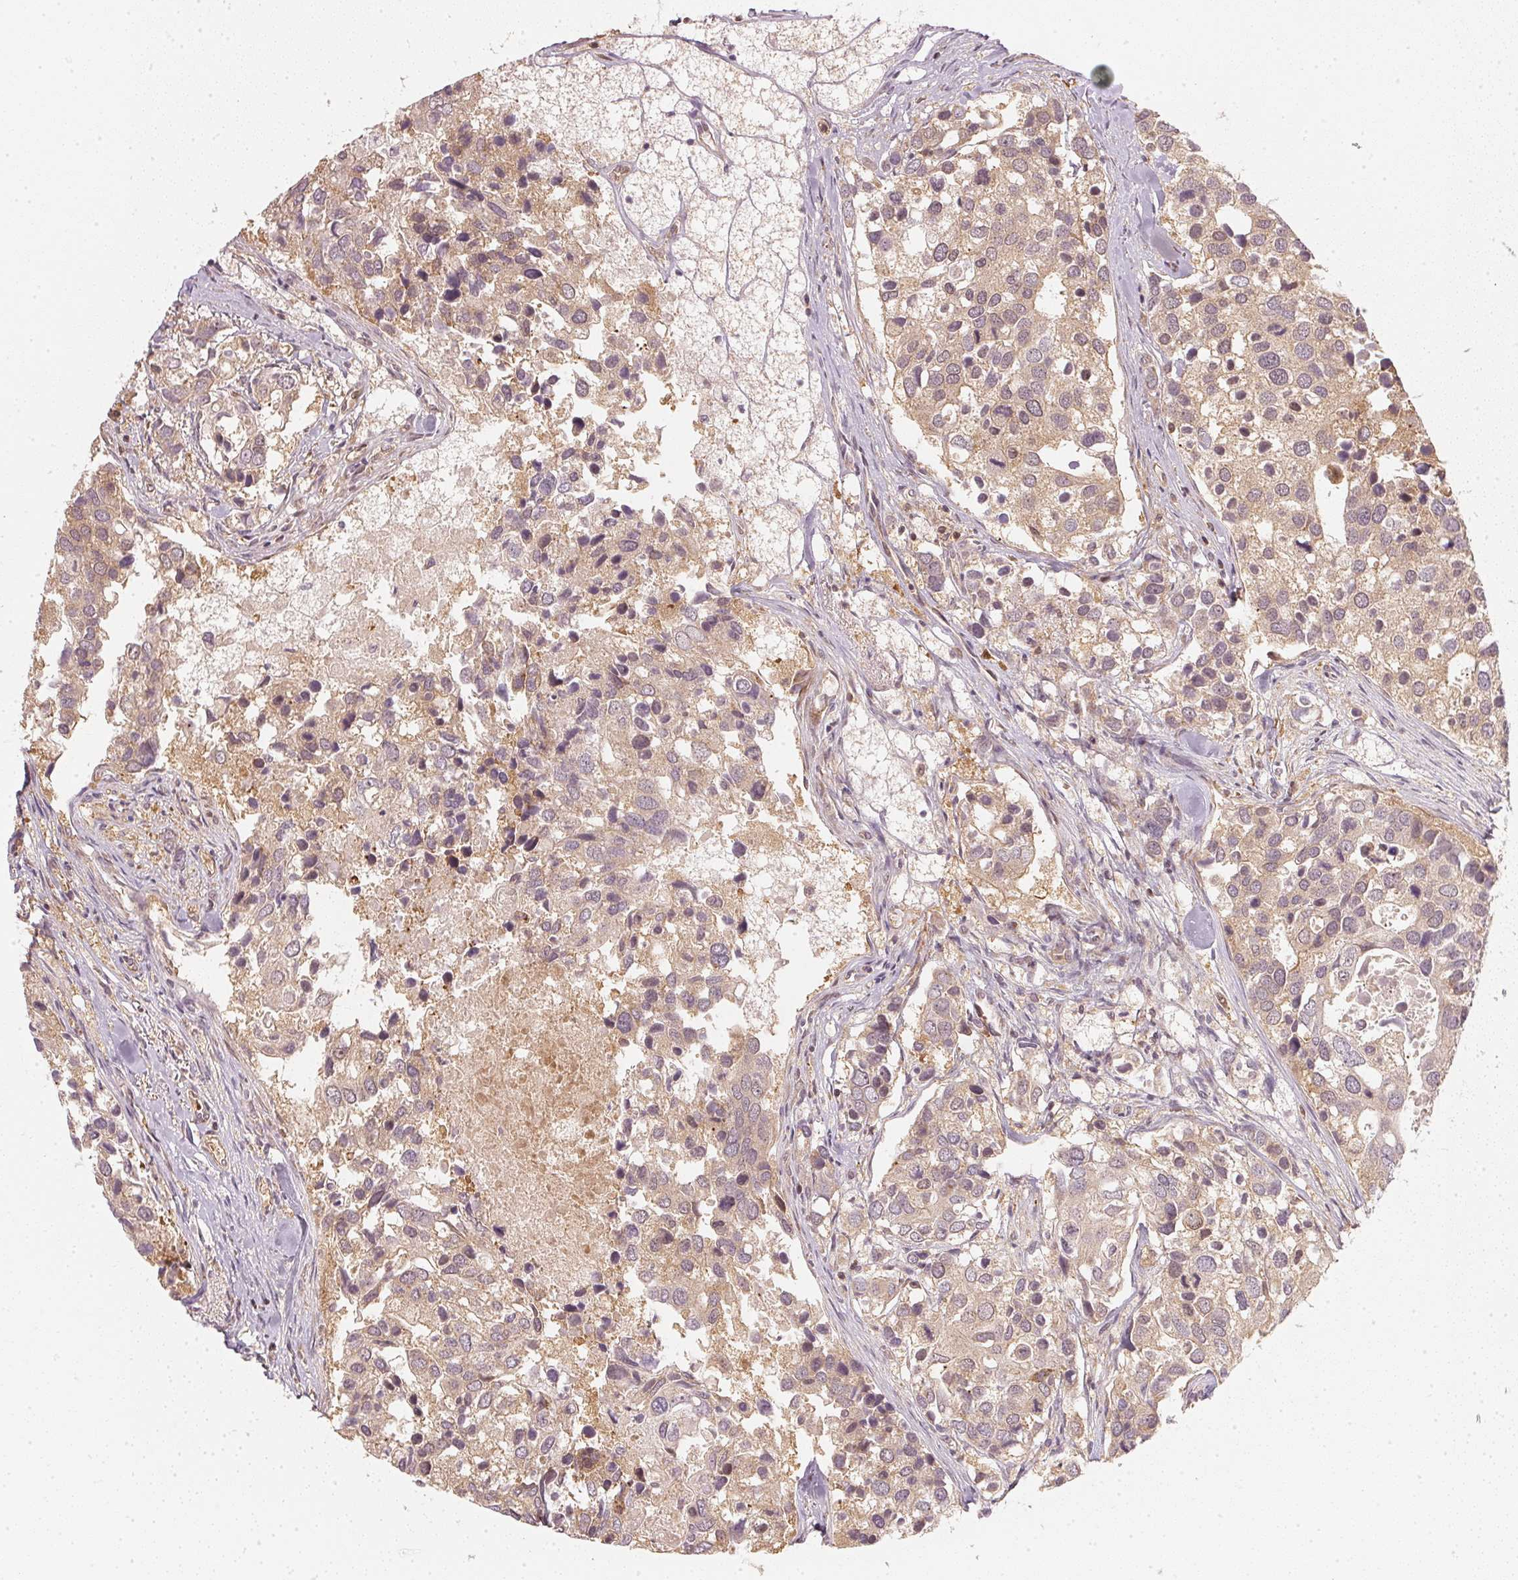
{"staining": {"intensity": "weak", "quantity": ">75%", "location": "cytoplasmic/membranous"}, "tissue": "breast cancer", "cell_type": "Tumor cells", "image_type": "cancer", "snomed": [{"axis": "morphology", "description": "Duct carcinoma"}, {"axis": "topography", "description": "Breast"}], "caption": "A brown stain labels weak cytoplasmic/membranous expression of a protein in human breast cancer (invasive ductal carcinoma) tumor cells. (brown staining indicates protein expression, while blue staining denotes nuclei).", "gene": "UBE2L3", "patient": {"sex": "female", "age": 83}}